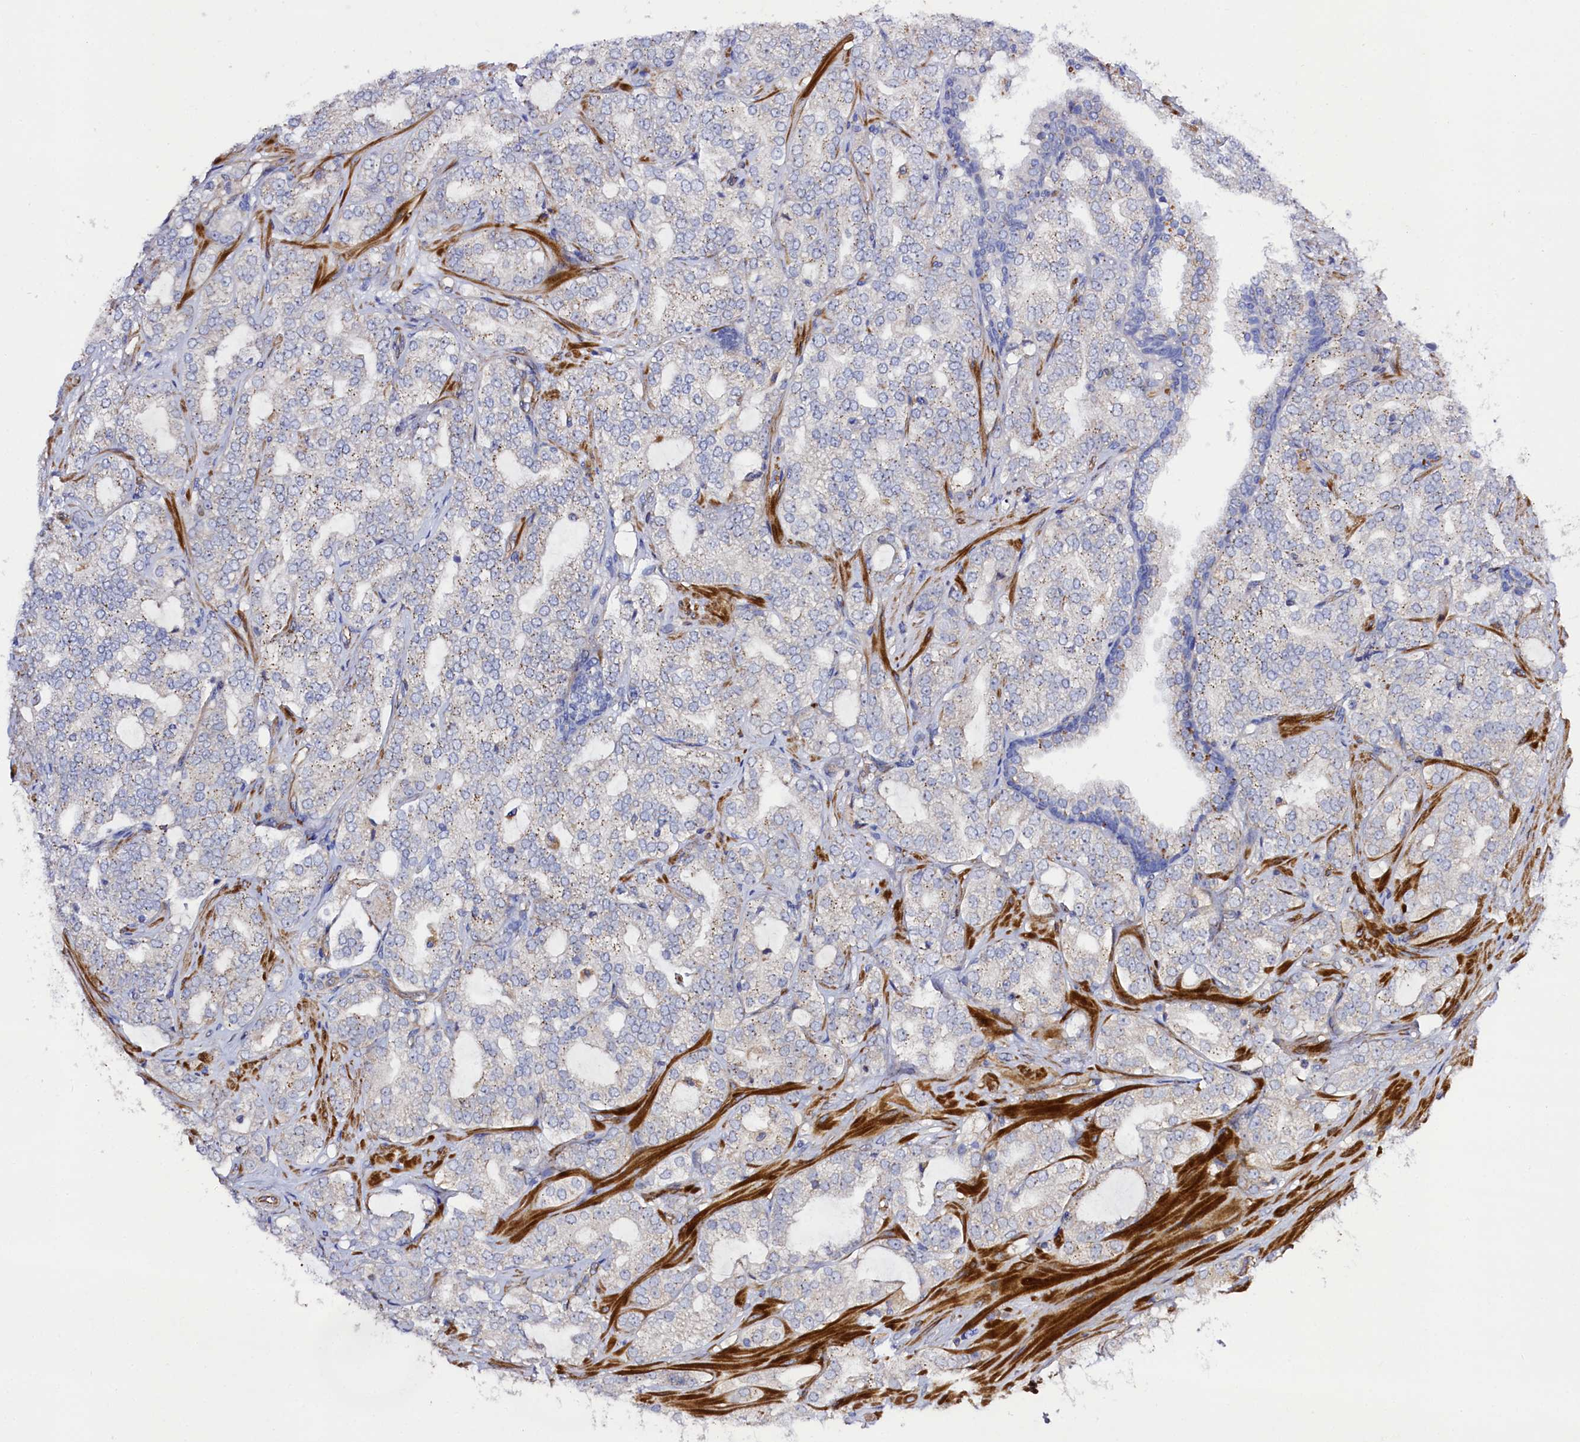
{"staining": {"intensity": "negative", "quantity": "none", "location": "none"}, "tissue": "prostate cancer", "cell_type": "Tumor cells", "image_type": "cancer", "snomed": [{"axis": "morphology", "description": "Adenocarcinoma, High grade"}, {"axis": "topography", "description": "Prostate"}], "caption": "Image shows no significant protein expression in tumor cells of prostate high-grade adenocarcinoma.", "gene": "SLC7A1", "patient": {"sex": "male", "age": 64}}